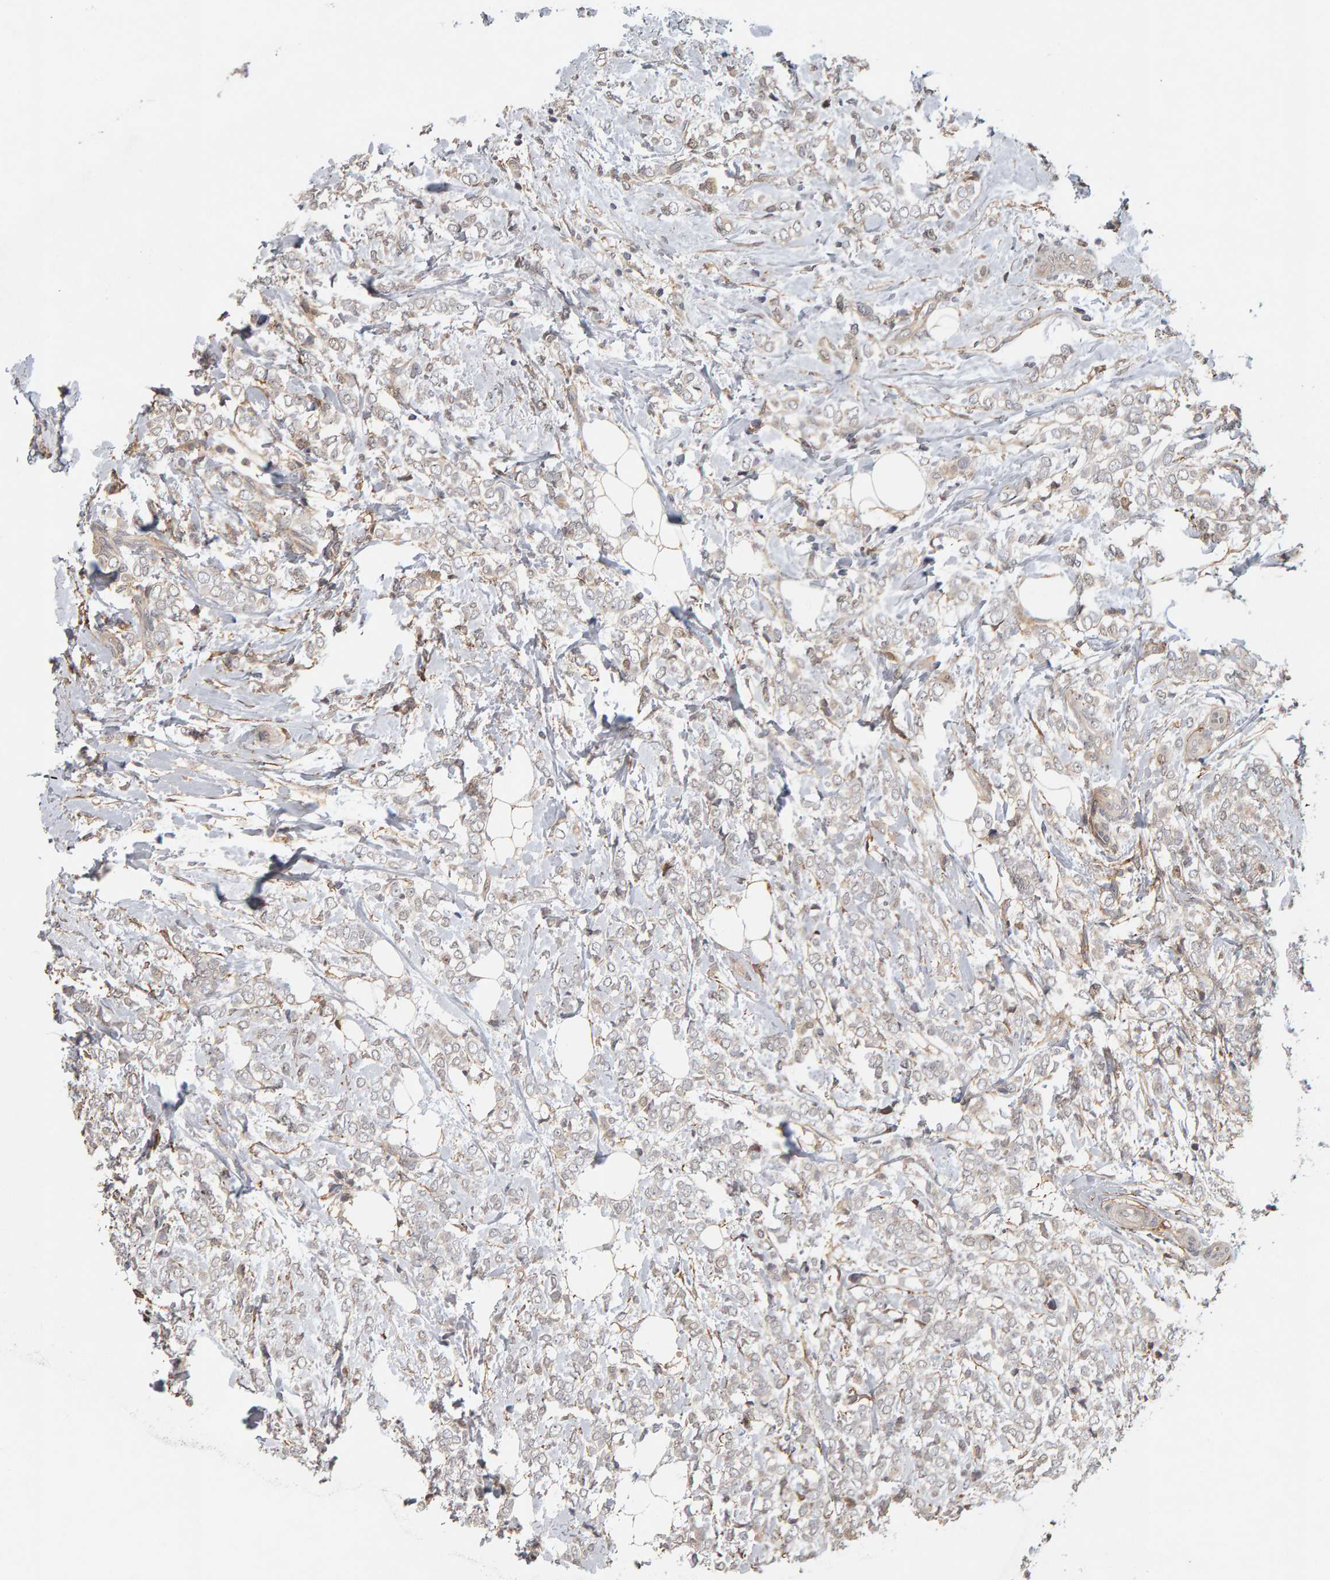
{"staining": {"intensity": "negative", "quantity": "none", "location": "none"}, "tissue": "breast cancer", "cell_type": "Tumor cells", "image_type": "cancer", "snomed": [{"axis": "morphology", "description": "Normal tissue, NOS"}, {"axis": "morphology", "description": "Lobular carcinoma"}, {"axis": "topography", "description": "Breast"}], "caption": "IHC of human breast lobular carcinoma displays no staining in tumor cells. Brightfield microscopy of immunohistochemistry stained with DAB (3,3'-diaminobenzidine) (brown) and hematoxylin (blue), captured at high magnification.", "gene": "CDCA5", "patient": {"sex": "female", "age": 47}}